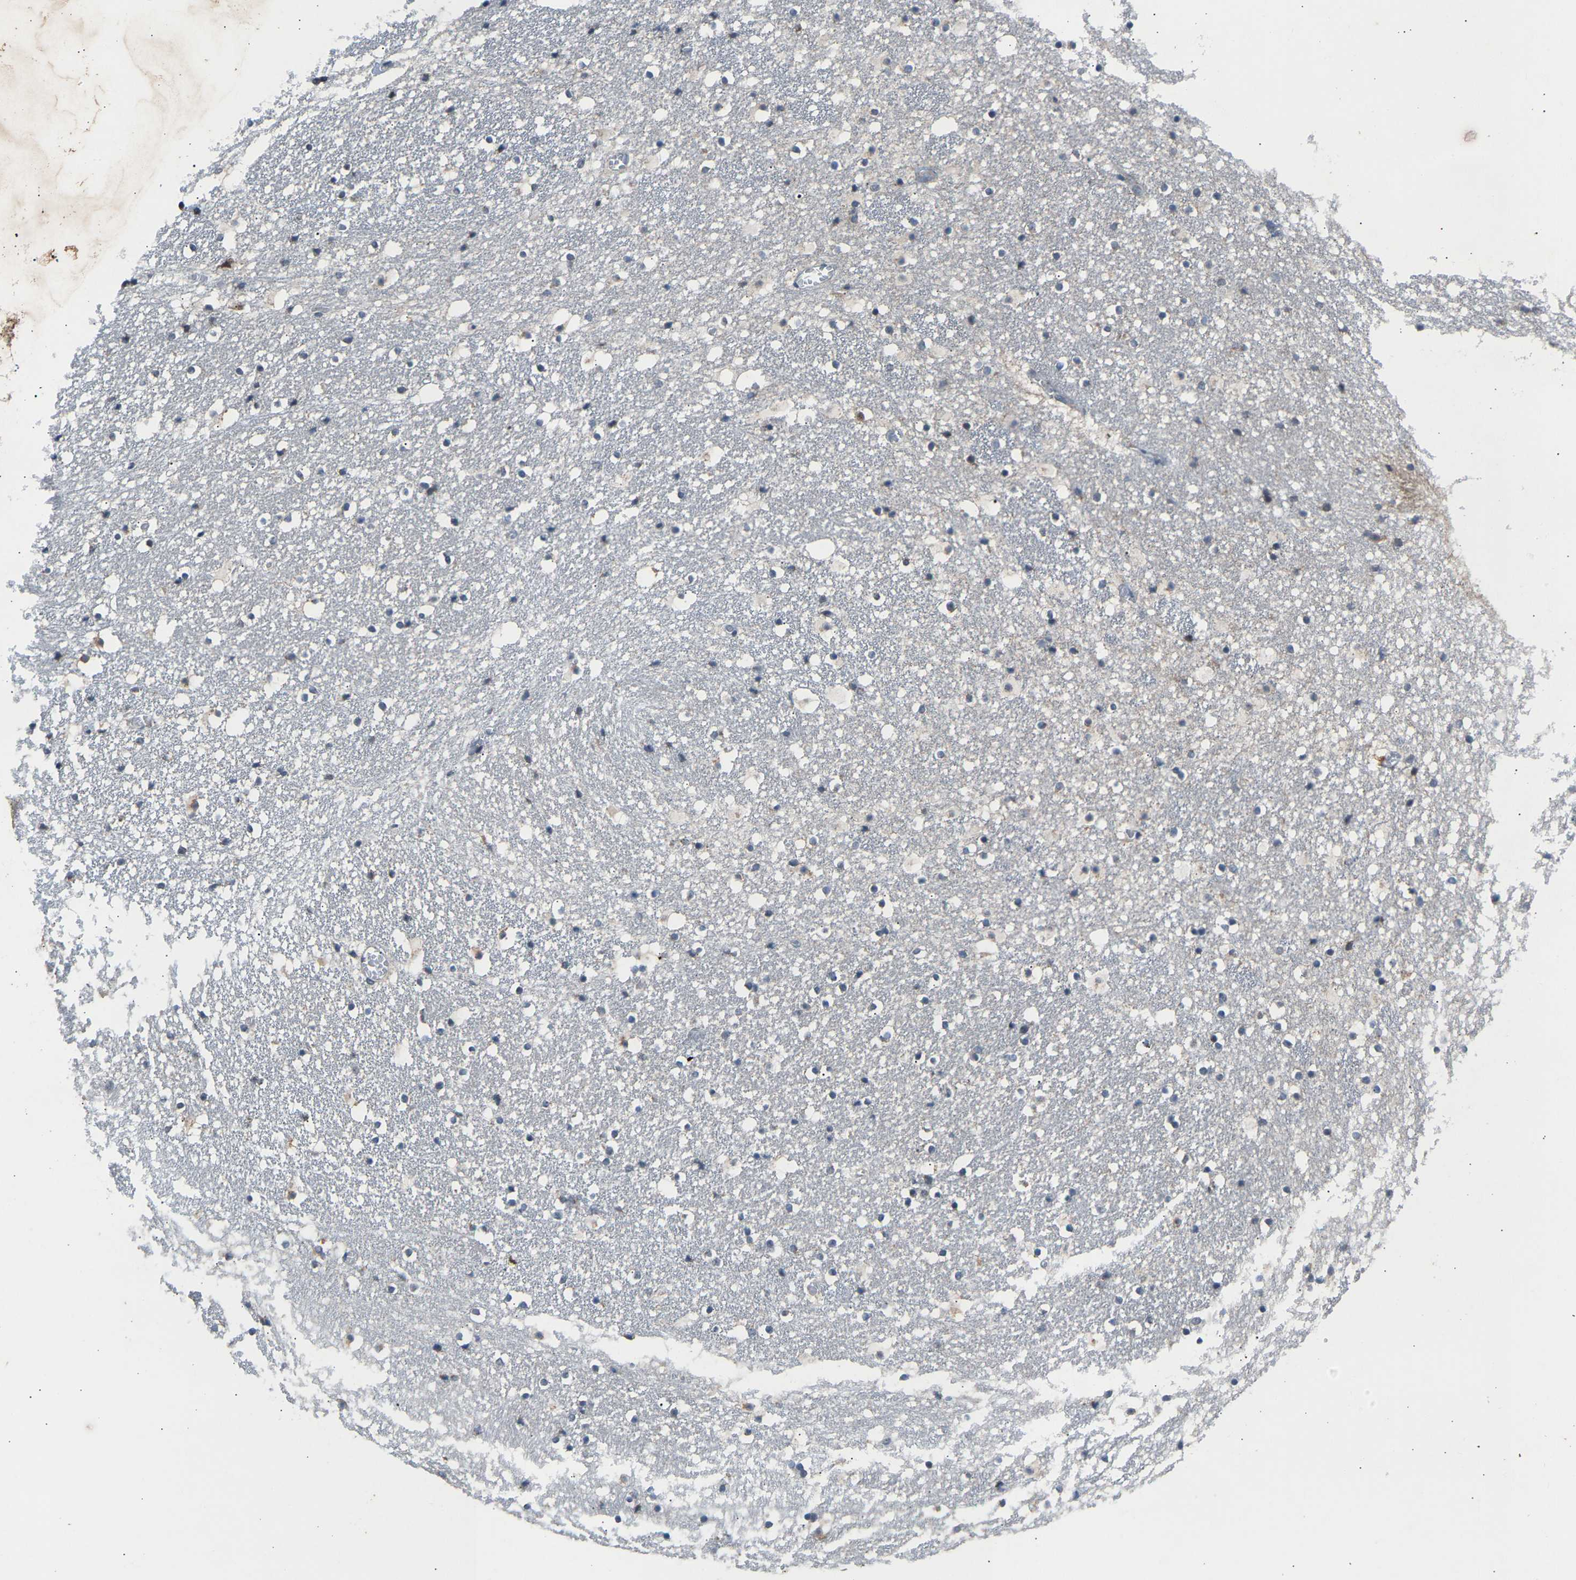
{"staining": {"intensity": "moderate", "quantity": "<25%", "location": "cytoplasmic/membranous"}, "tissue": "caudate", "cell_type": "Glial cells", "image_type": "normal", "snomed": [{"axis": "morphology", "description": "Normal tissue, NOS"}, {"axis": "topography", "description": "Lateral ventricle wall"}], "caption": "A high-resolution image shows immunohistochemistry (IHC) staining of unremarkable caudate, which reveals moderate cytoplasmic/membranous expression in approximately <25% of glial cells. (IHC, brightfield microscopy, high magnification).", "gene": "SLIRP", "patient": {"sex": "male", "age": 45}}